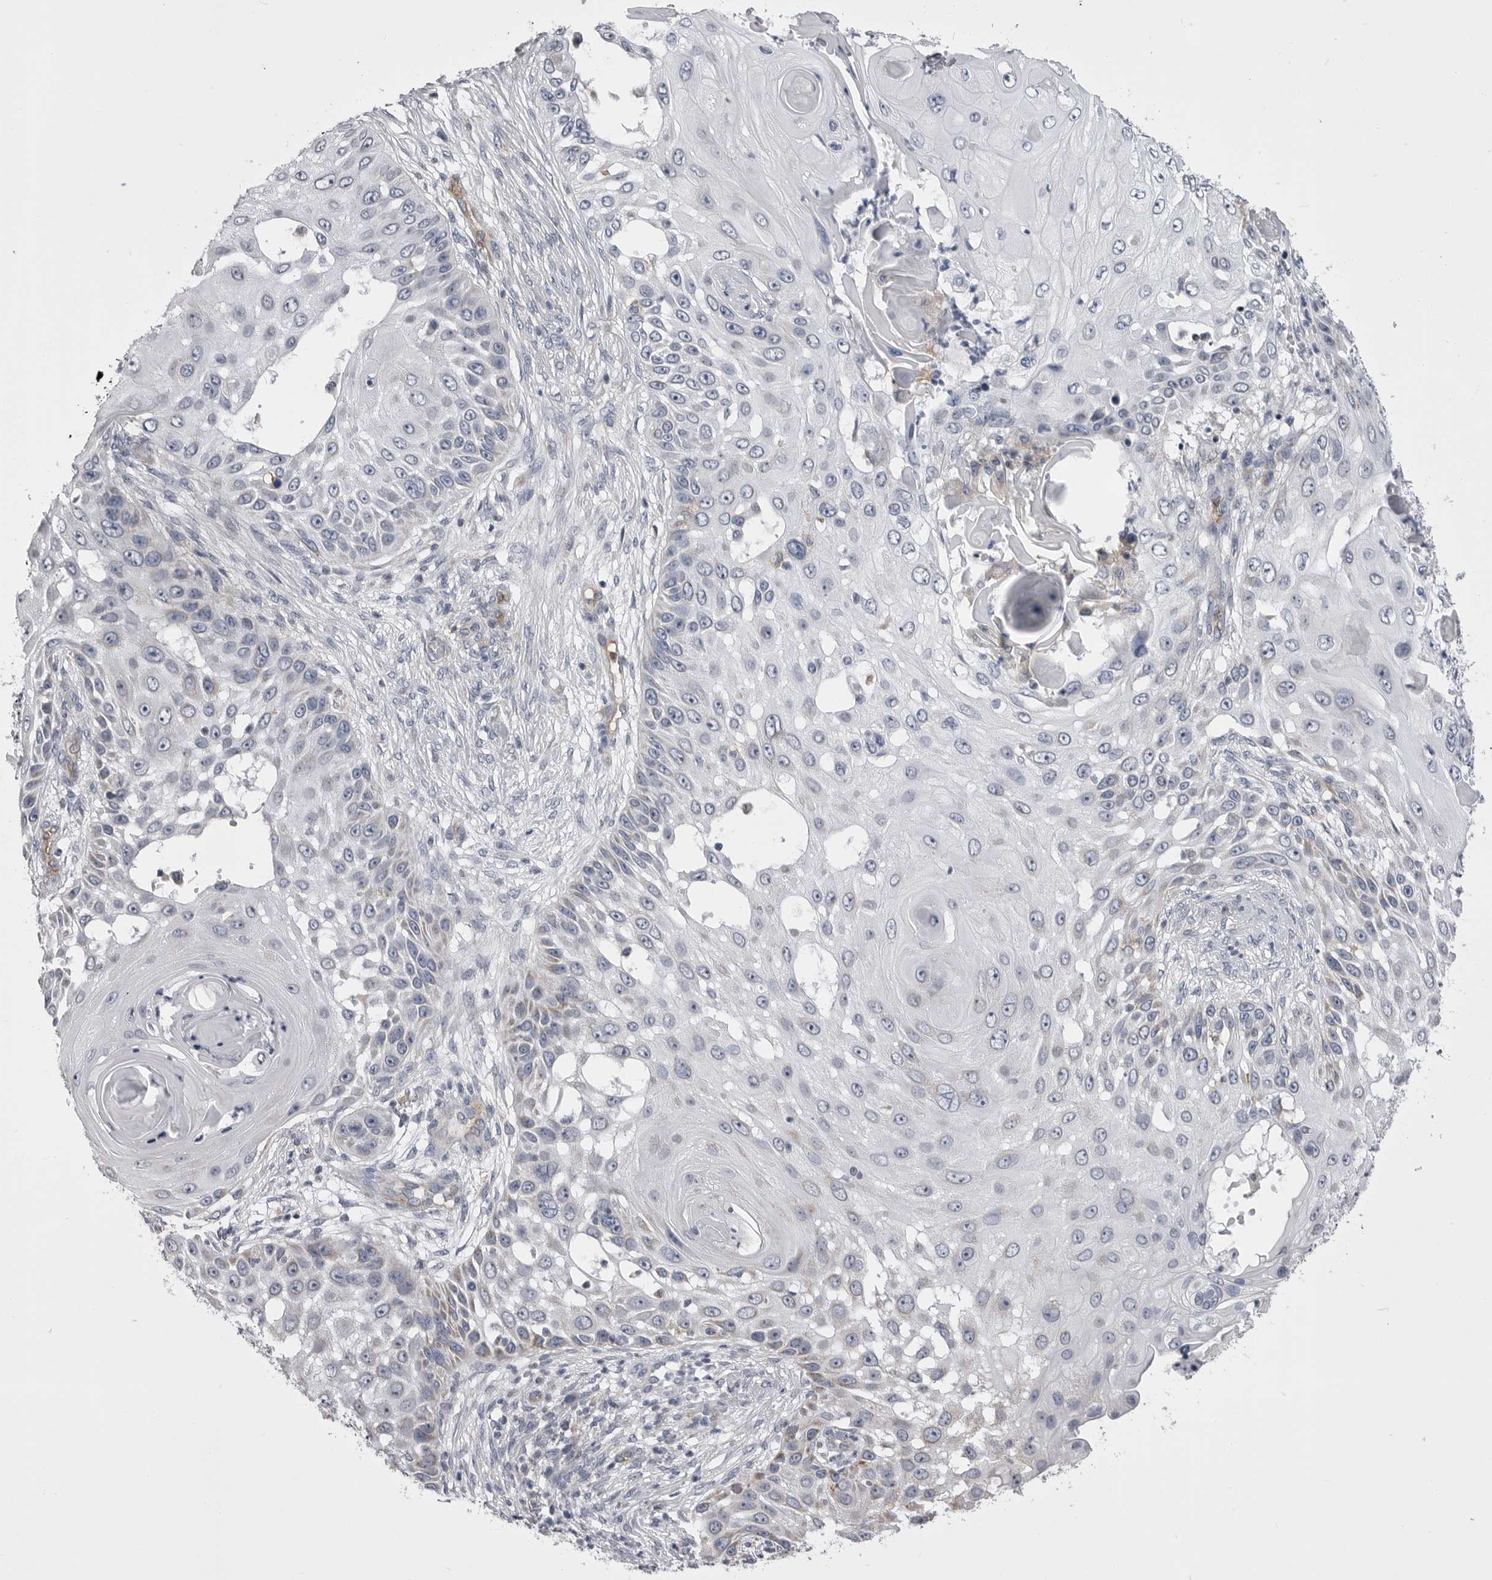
{"staining": {"intensity": "moderate", "quantity": "<25%", "location": "cytoplasmic/membranous"}, "tissue": "skin cancer", "cell_type": "Tumor cells", "image_type": "cancer", "snomed": [{"axis": "morphology", "description": "Squamous cell carcinoma, NOS"}, {"axis": "topography", "description": "Skin"}], "caption": "A brown stain shows moderate cytoplasmic/membranous expression of a protein in human skin cancer tumor cells. The staining is performed using DAB brown chromogen to label protein expression. The nuclei are counter-stained blue using hematoxylin.", "gene": "OPLAH", "patient": {"sex": "female", "age": 44}}